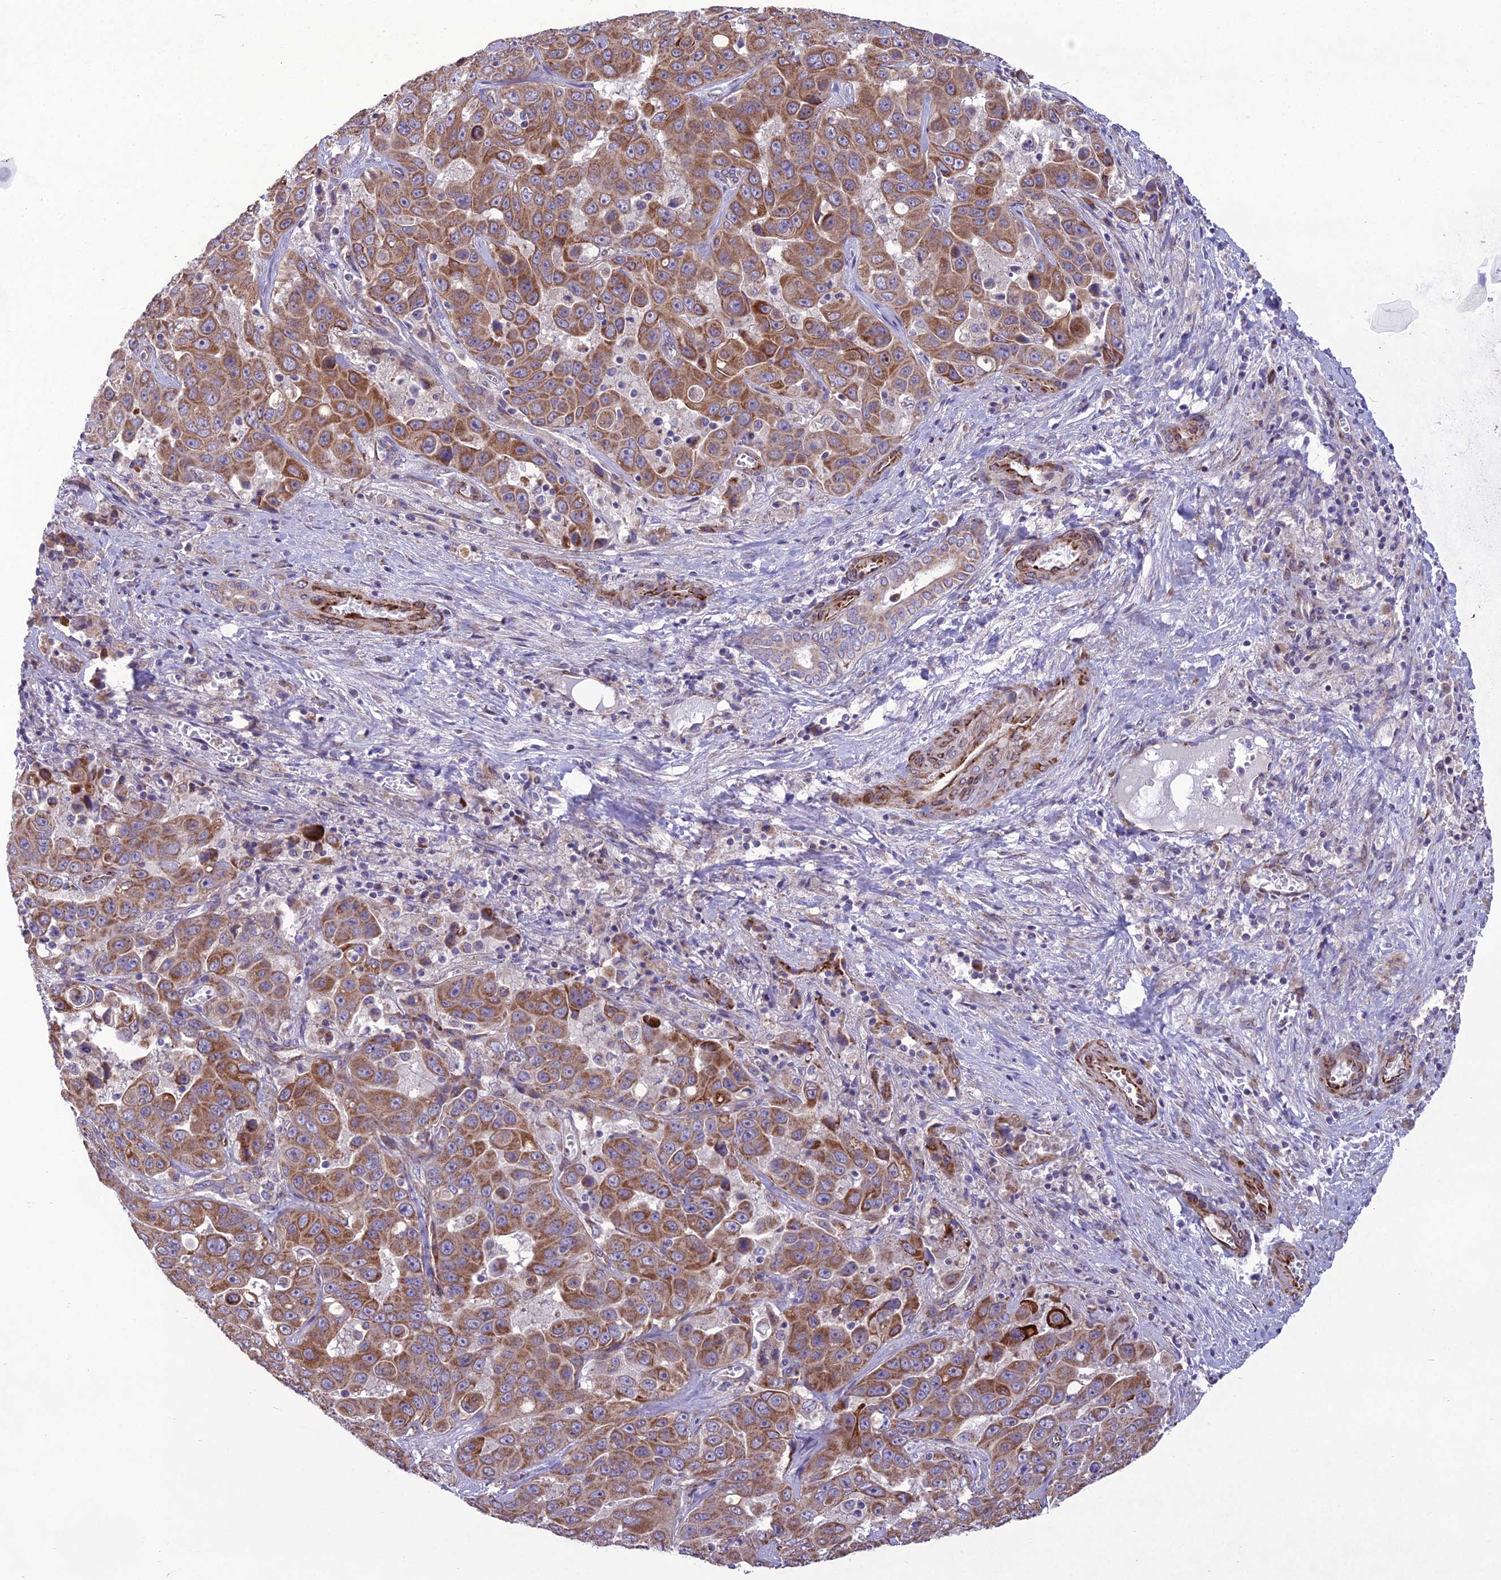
{"staining": {"intensity": "moderate", "quantity": ">75%", "location": "cytoplasmic/membranous"}, "tissue": "liver cancer", "cell_type": "Tumor cells", "image_type": "cancer", "snomed": [{"axis": "morphology", "description": "Cholangiocarcinoma"}, {"axis": "topography", "description": "Liver"}], "caption": "Cholangiocarcinoma (liver) tissue demonstrates moderate cytoplasmic/membranous expression in approximately >75% of tumor cells, visualized by immunohistochemistry. The protein of interest is stained brown, and the nuclei are stained in blue (DAB (3,3'-diaminobenzidine) IHC with brightfield microscopy, high magnification).", "gene": "NODAL", "patient": {"sex": "female", "age": 52}}